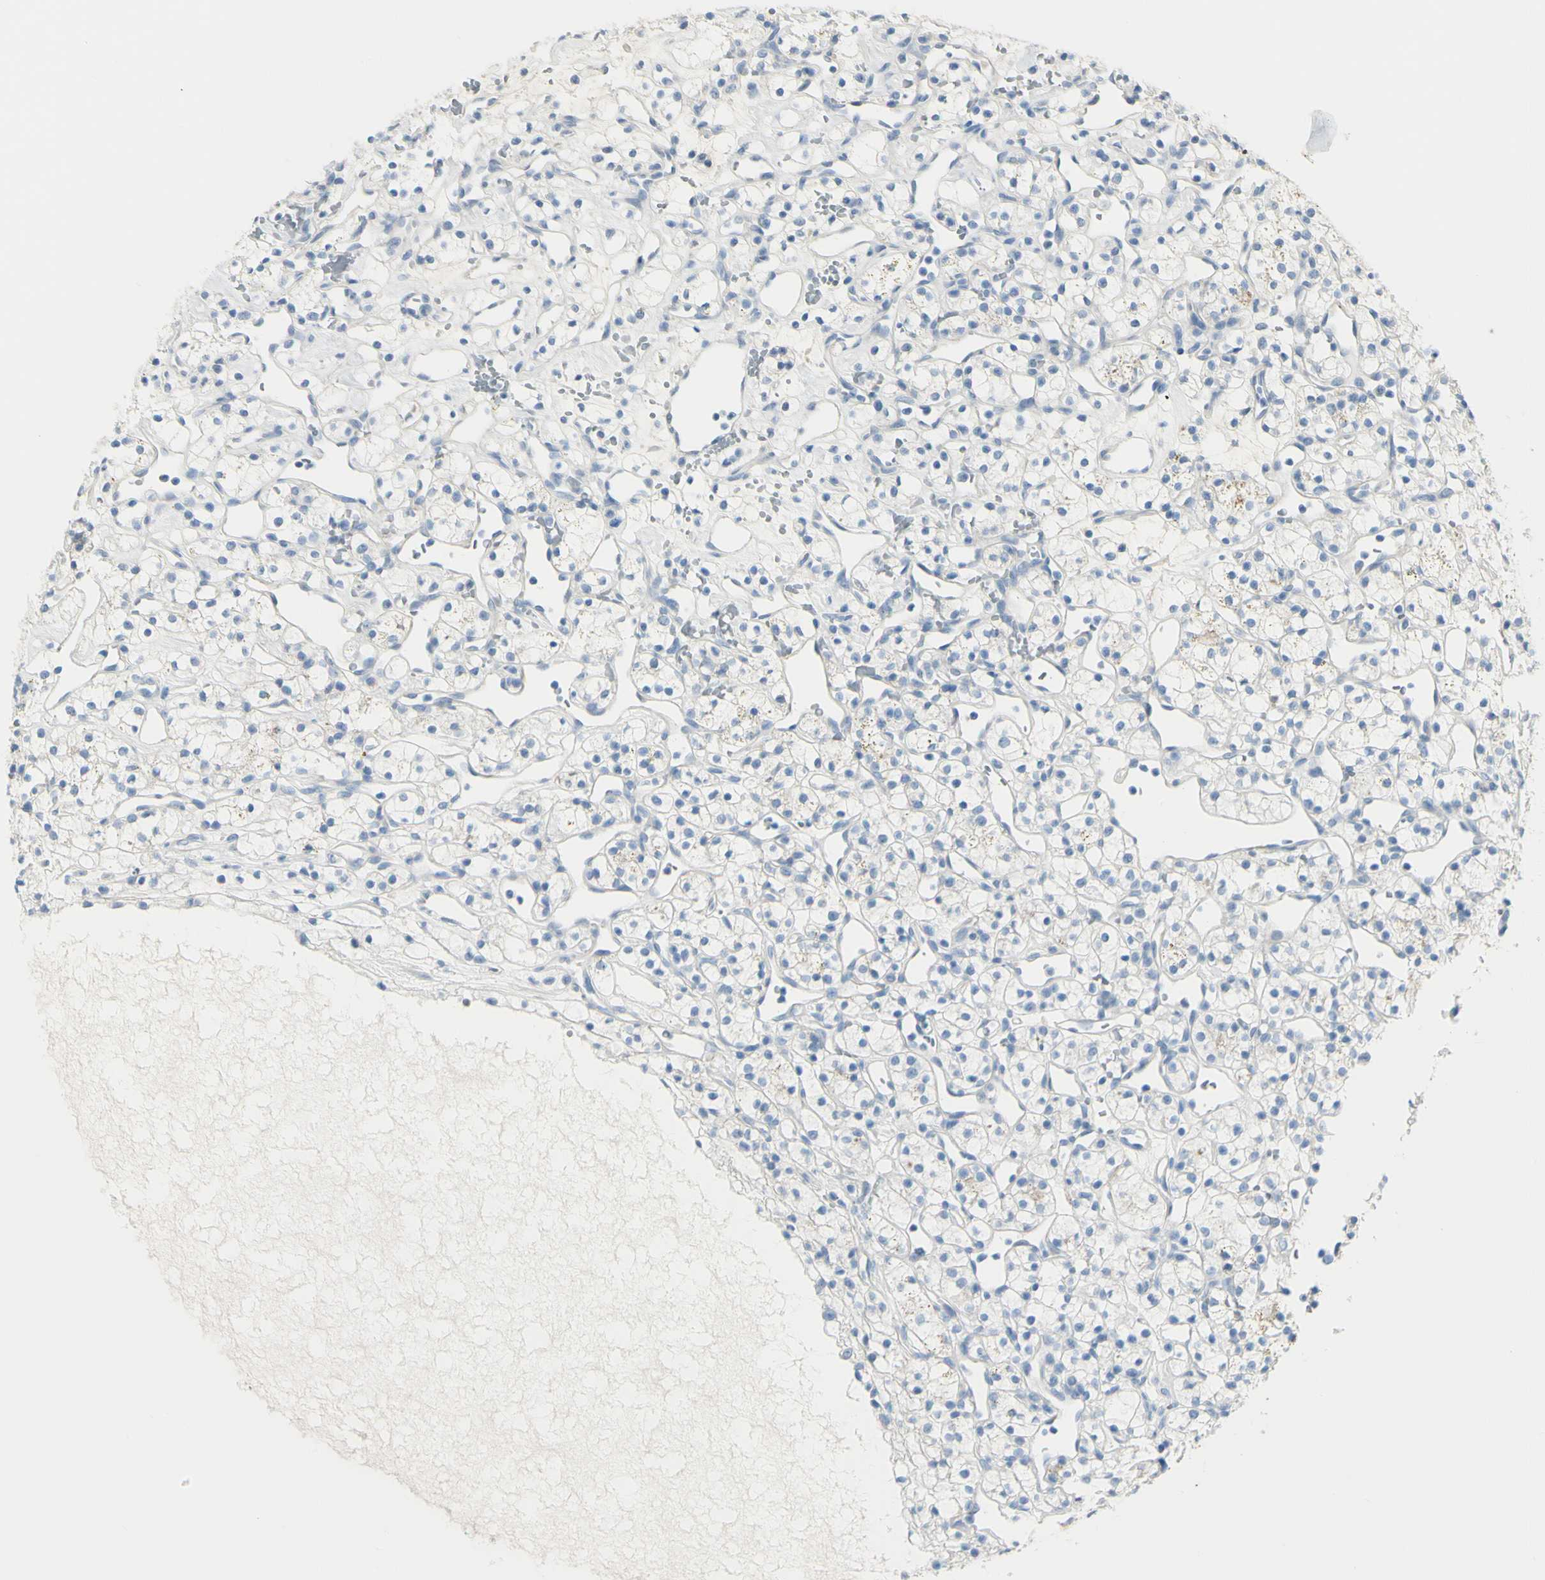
{"staining": {"intensity": "negative", "quantity": "none", "location": "none"}, "tissue": "renal cancer", "cell_type": "Tumor cells", "image_type": "cancer", "snomed": [{"axis": "morphology", "description": "Adenocarcinoma, NOS"}, {"axis": "topography", "description": "Kidney"}], "caption": "The immunohistochemistry (IHC) image has no significant staining in tumor cells of adenocarcinoma (renal) tissue.", "gene": "ZNF557", "patient": {"sex": "female", "age": 60}}